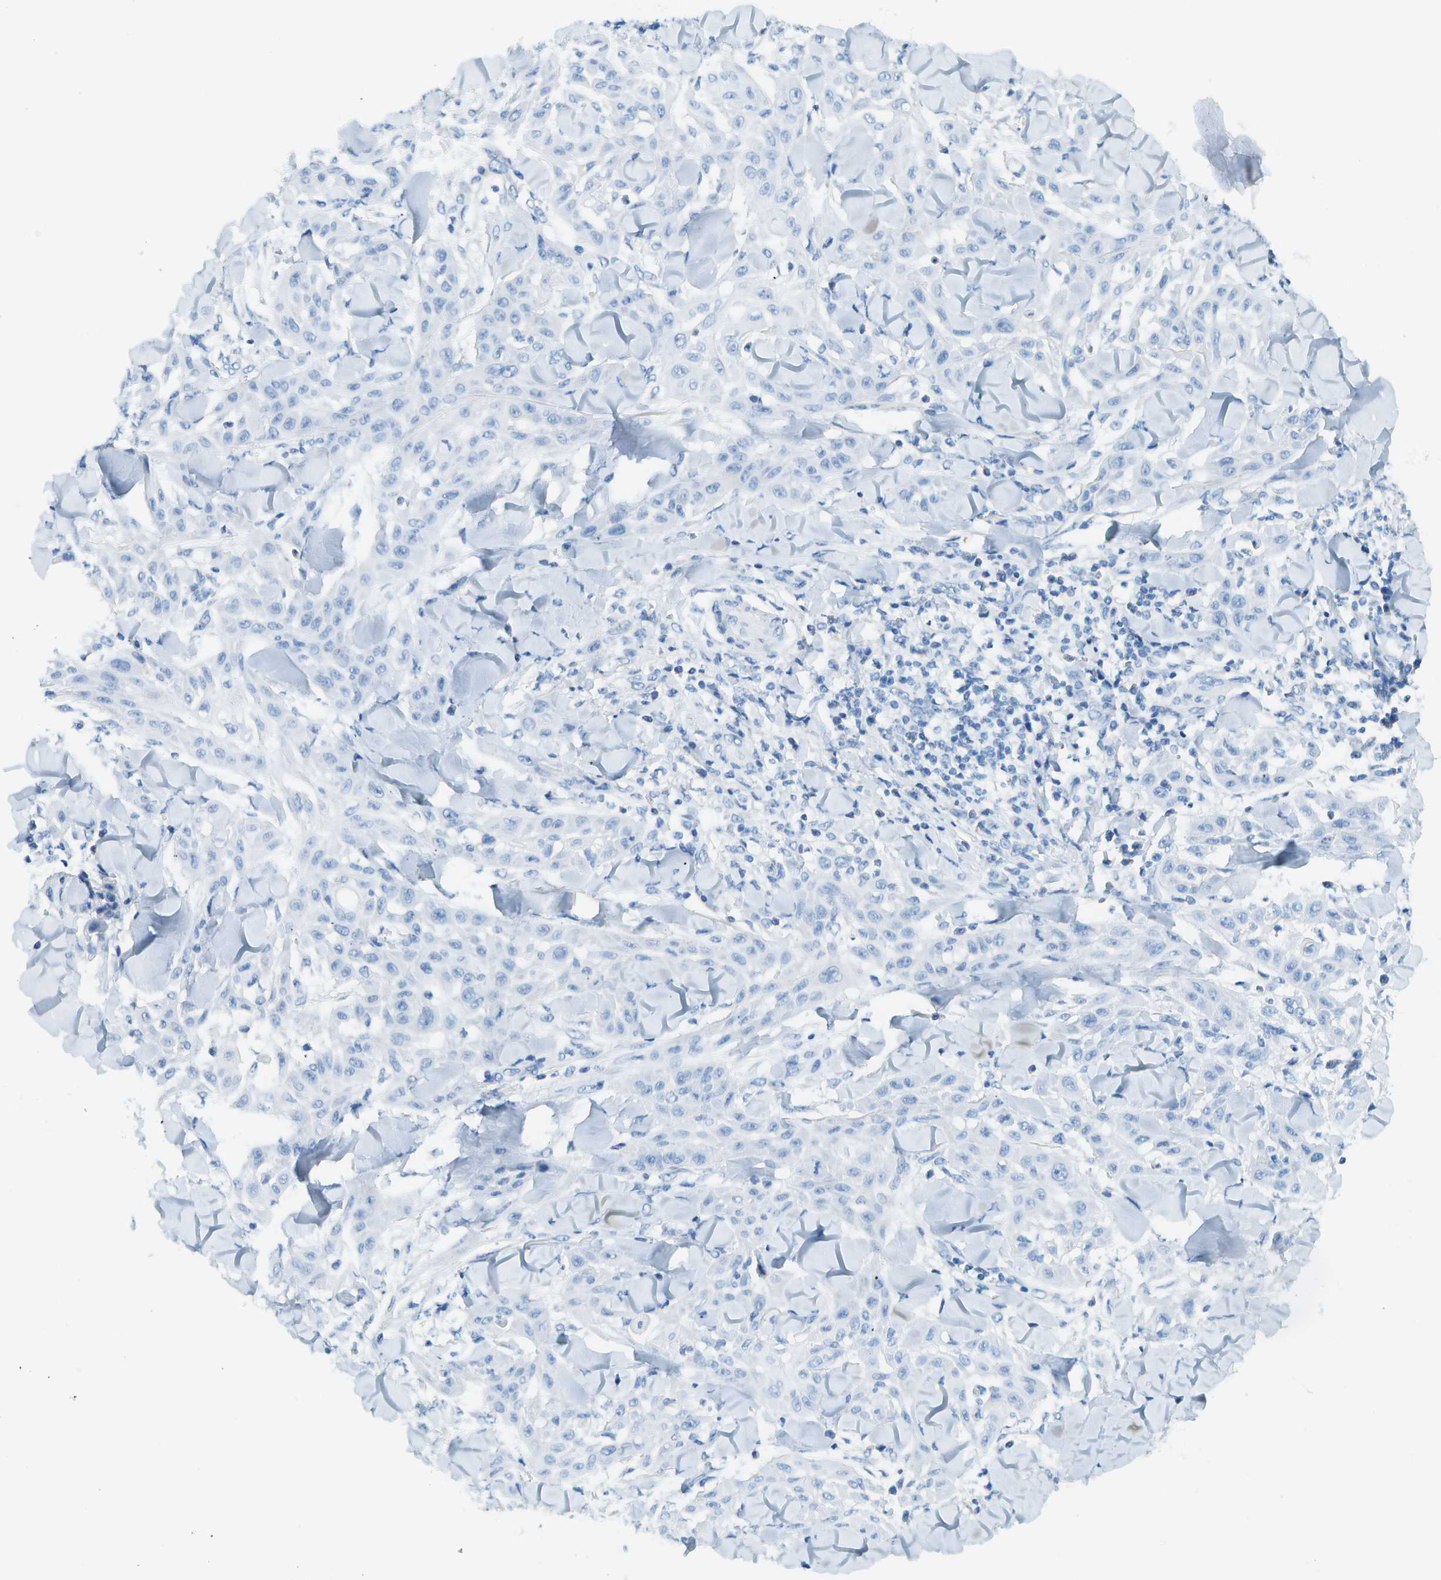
{"staining": {"intensity": "negative", "quantity": "none", "location": "none"}, "tissue": "skin cancer", "cell_type": "Tumor cells", "image_type": "cancer", "snomed": [{"axis": "morphology", "description": "Squamous cell carcinoma, NOS"}, {"axis": "topography", "description": "Skin"}], "caption": "The immunohistochemistry (IHC) photomicrograph has no significant positivity in tumor cells of skin cancer (squamous cell carcinoma) tissue.", "gene": "C1S", "patient": {"sex": "male", "age": 24}}